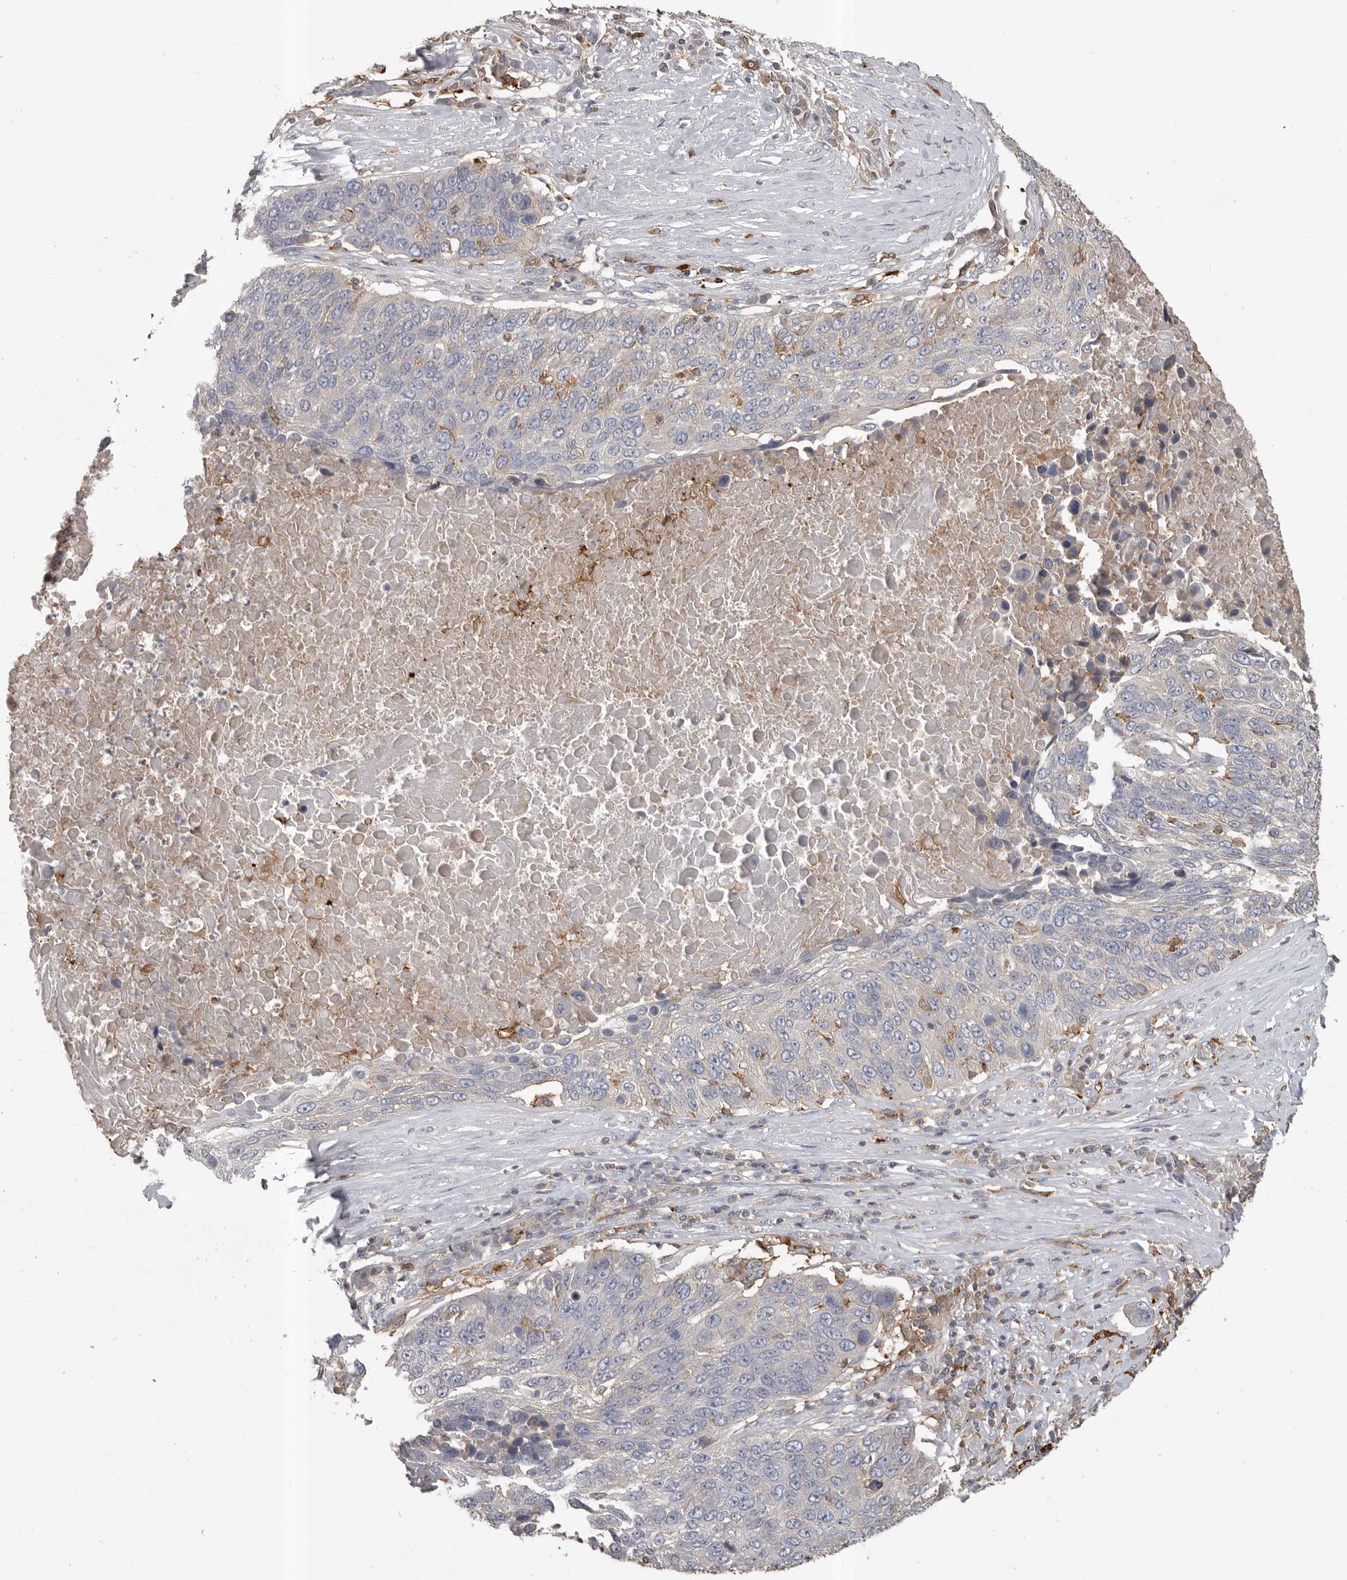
{"staining": {"intensity": "negative", "quantity": "none", "location": "none"}, "tissue": "lung cancer", "cell_type": "Tumor cells", "image_type": "cancer", "snomed": [{"axis": "morphology", "description": "Squamous cell carcinoma, NOS"}, {"axis": "topography", "description": "Lung"}], "caption": "Immunohistochemical staining of human lung squamous cell carcinoma reveals no significant staining in tumor cells.", "gene": "CMTM6", "patient": {"sex": "male", "age": 66}}